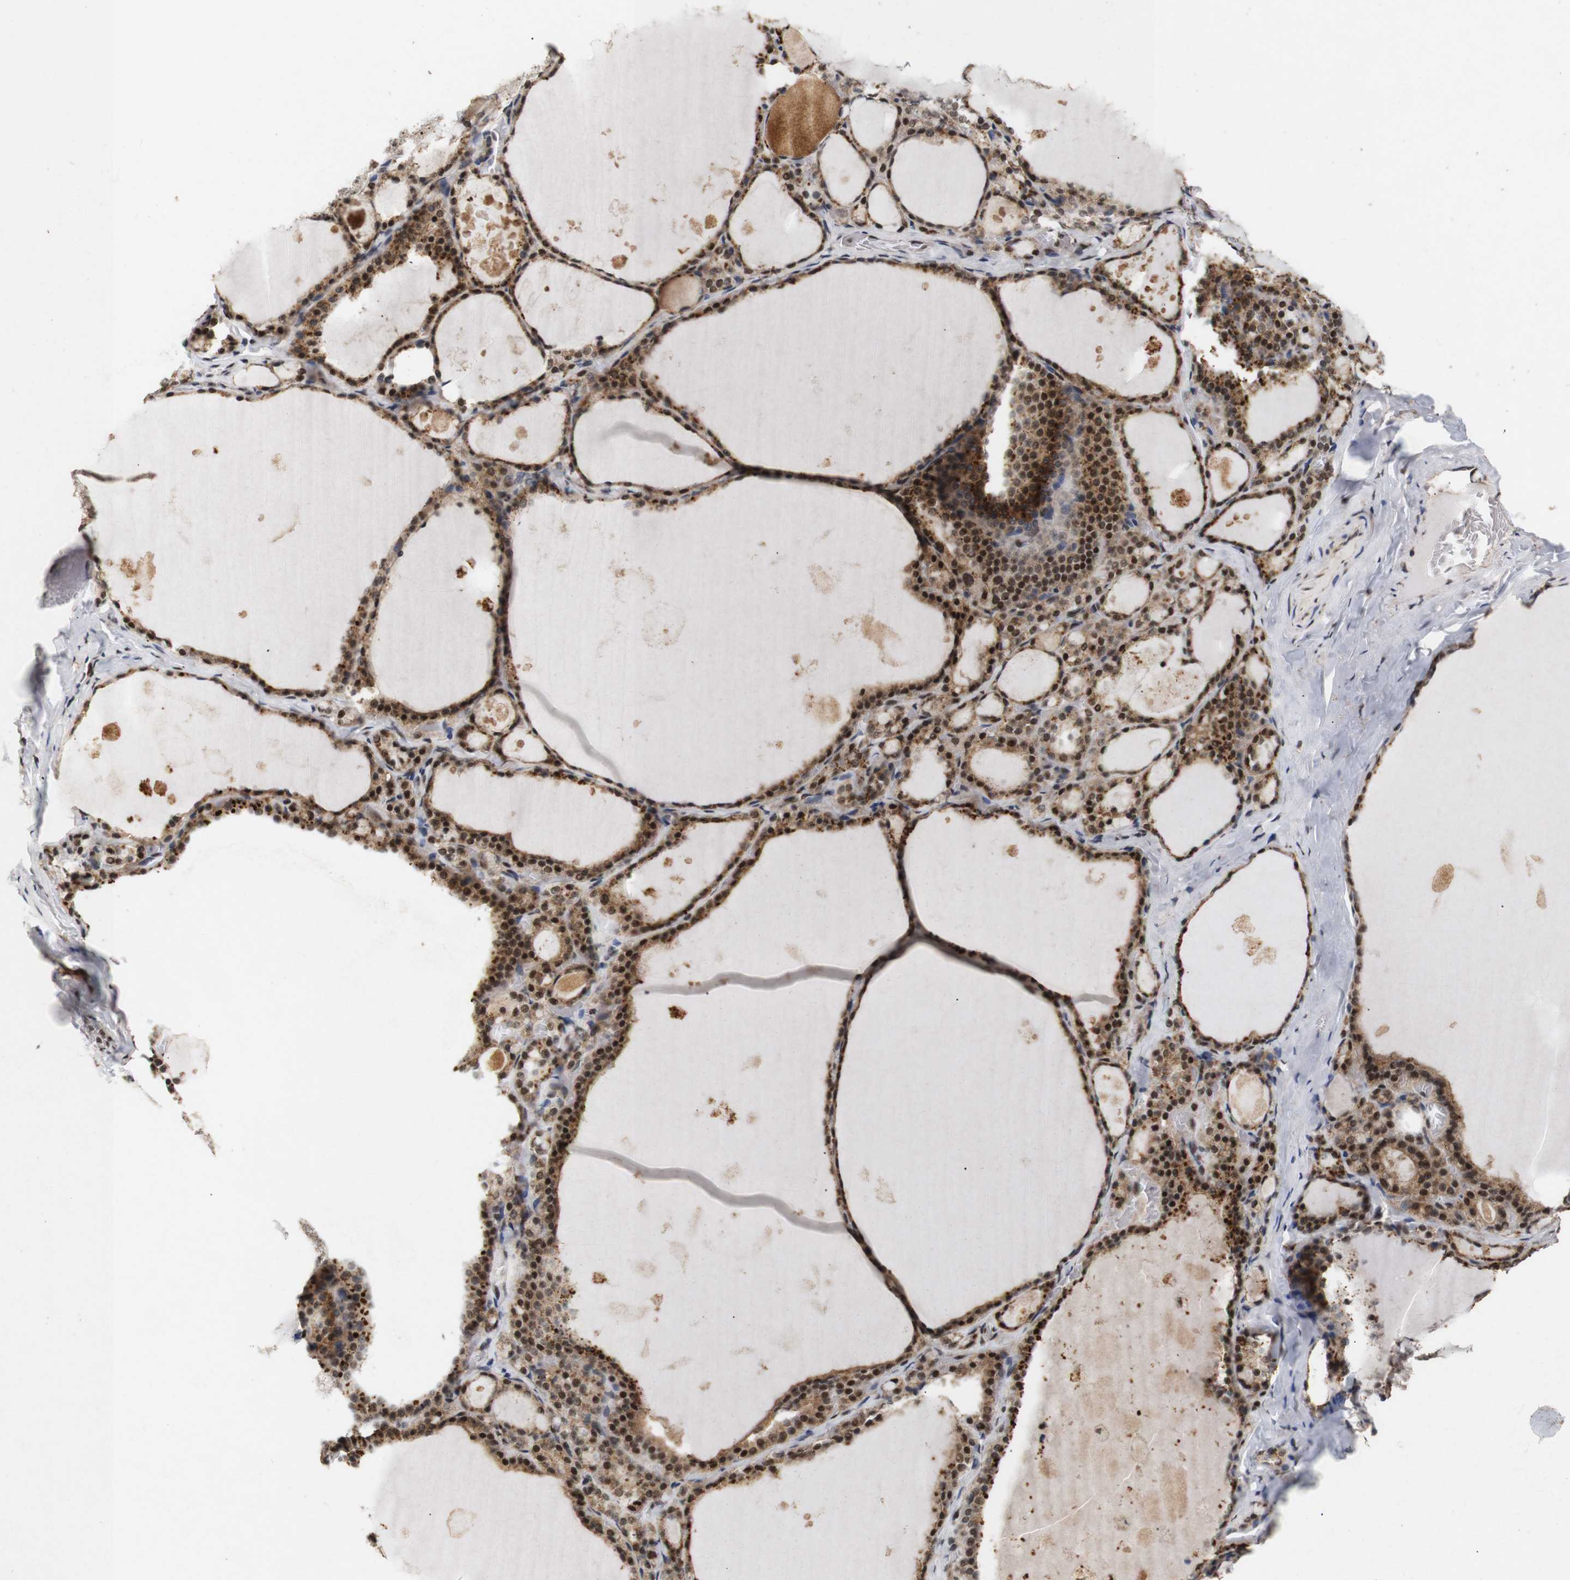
{"staining": {"intensity": "moderate", "quantity": ">75%", "location": "cytoplasmic/membranous,nuclear"}, "tissue": "thyroid gland", "cell_type": "Glandular cells", "image_type": "normal", "snomed": [{"axis": "morphology", "description": "Normal tissue, NOS"}, {"axis": "topography", "description": "Thyroid gland"}], "caption": "About >75% of glandular cells in normal human thyroid gland show moderate cytoplasmic/membranous,nuclear protein expression as visualized by brown immunohistochemical staining.", "gene": "PYM1", "patient": {"sex": "male", "age": 56}}